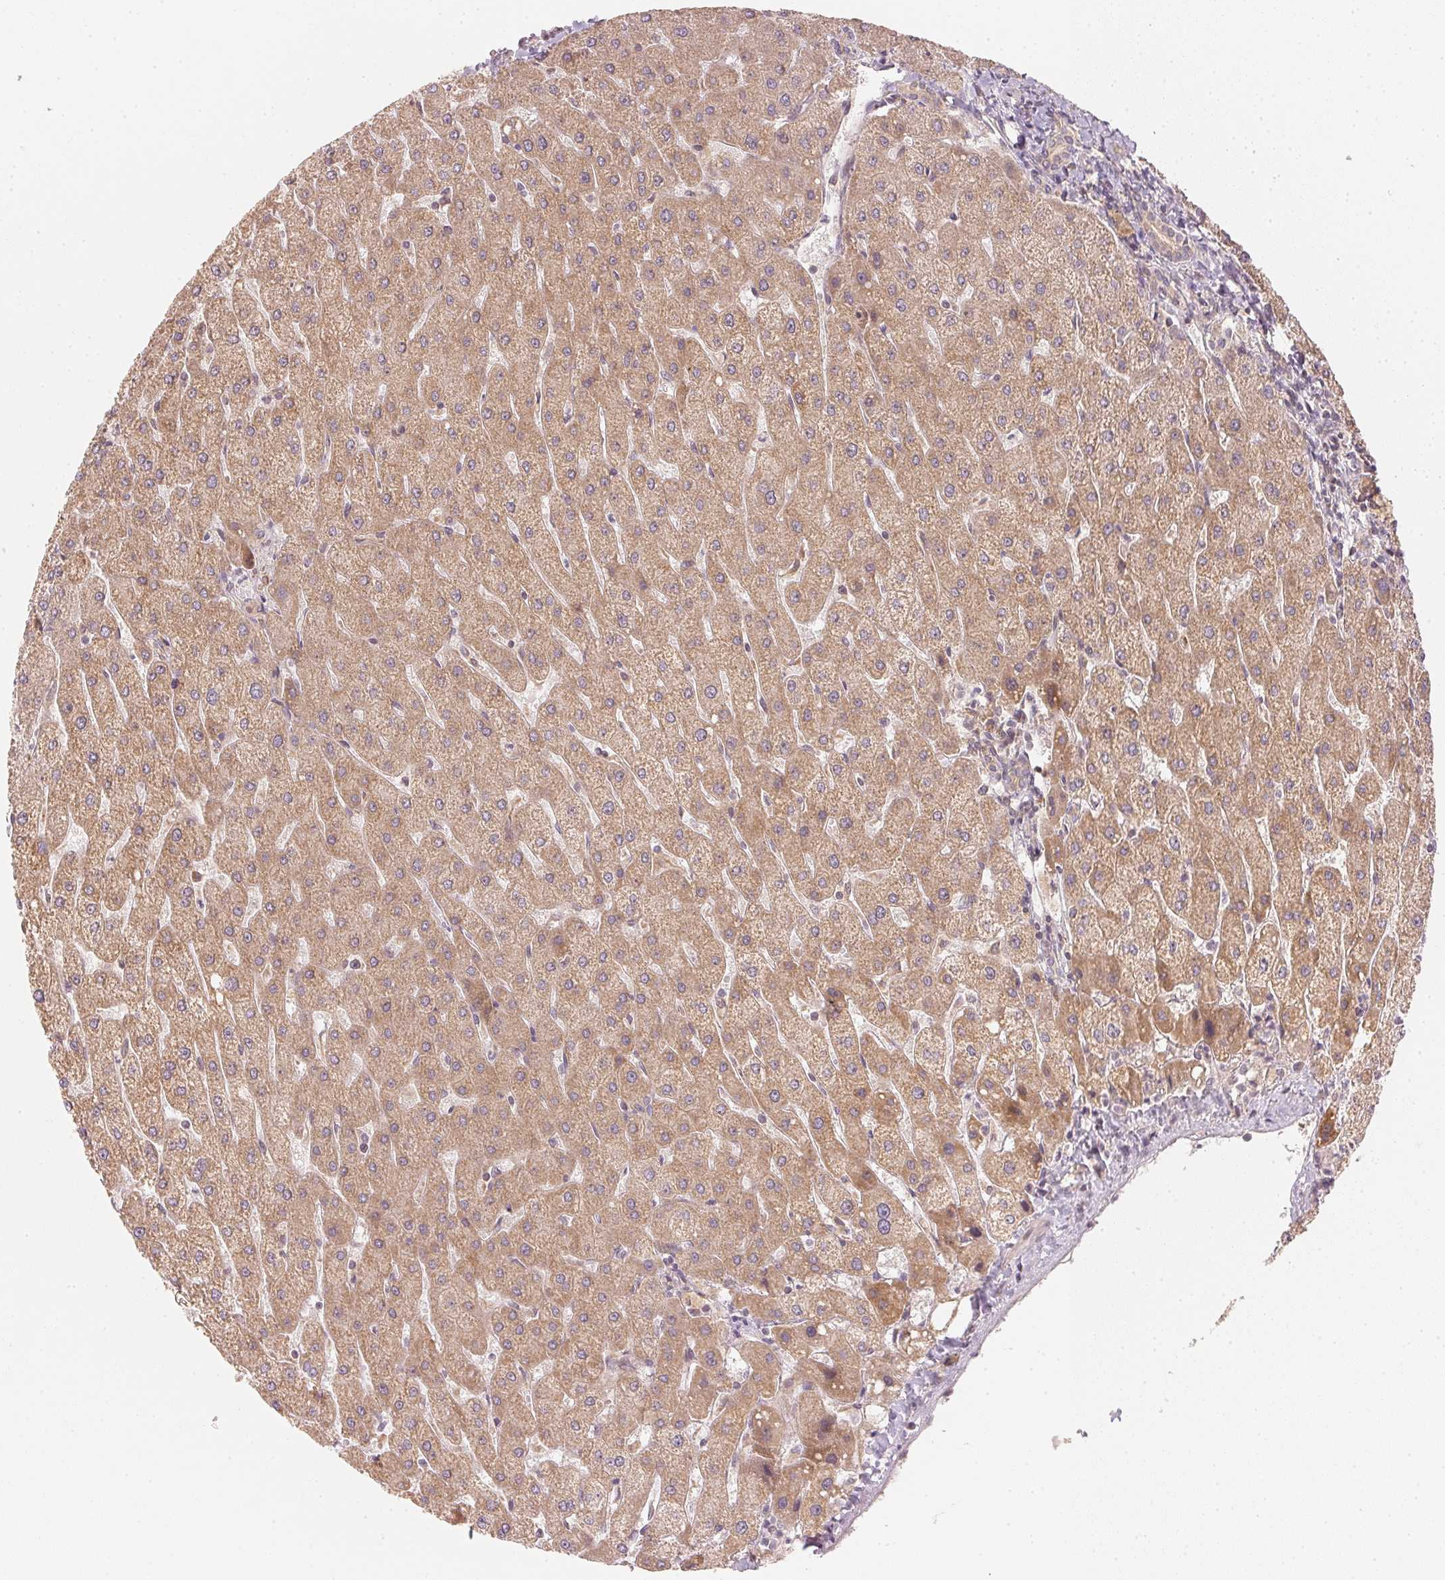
{"staining": {"intensity": "weak", "quantity": ">75%", "location": "cytoplasmic/membranous"}, "tissue": "liver", "cell_type": "Cholangiocytes", "image_type": "normal", "snomed": [{"axis": "morphology", "description": "Normal tissue, NOS"}, {"axis": "topography", "description": "Liver"}], "caption": "This image displays immunohistochemistry (IHC) staining of benign human liver, with low weak cytoplasmic/membranous staining in approximately >75% of cholangiocytes.", "gene": "WDR54", "patient": {"sex": "male", "age": 67}}